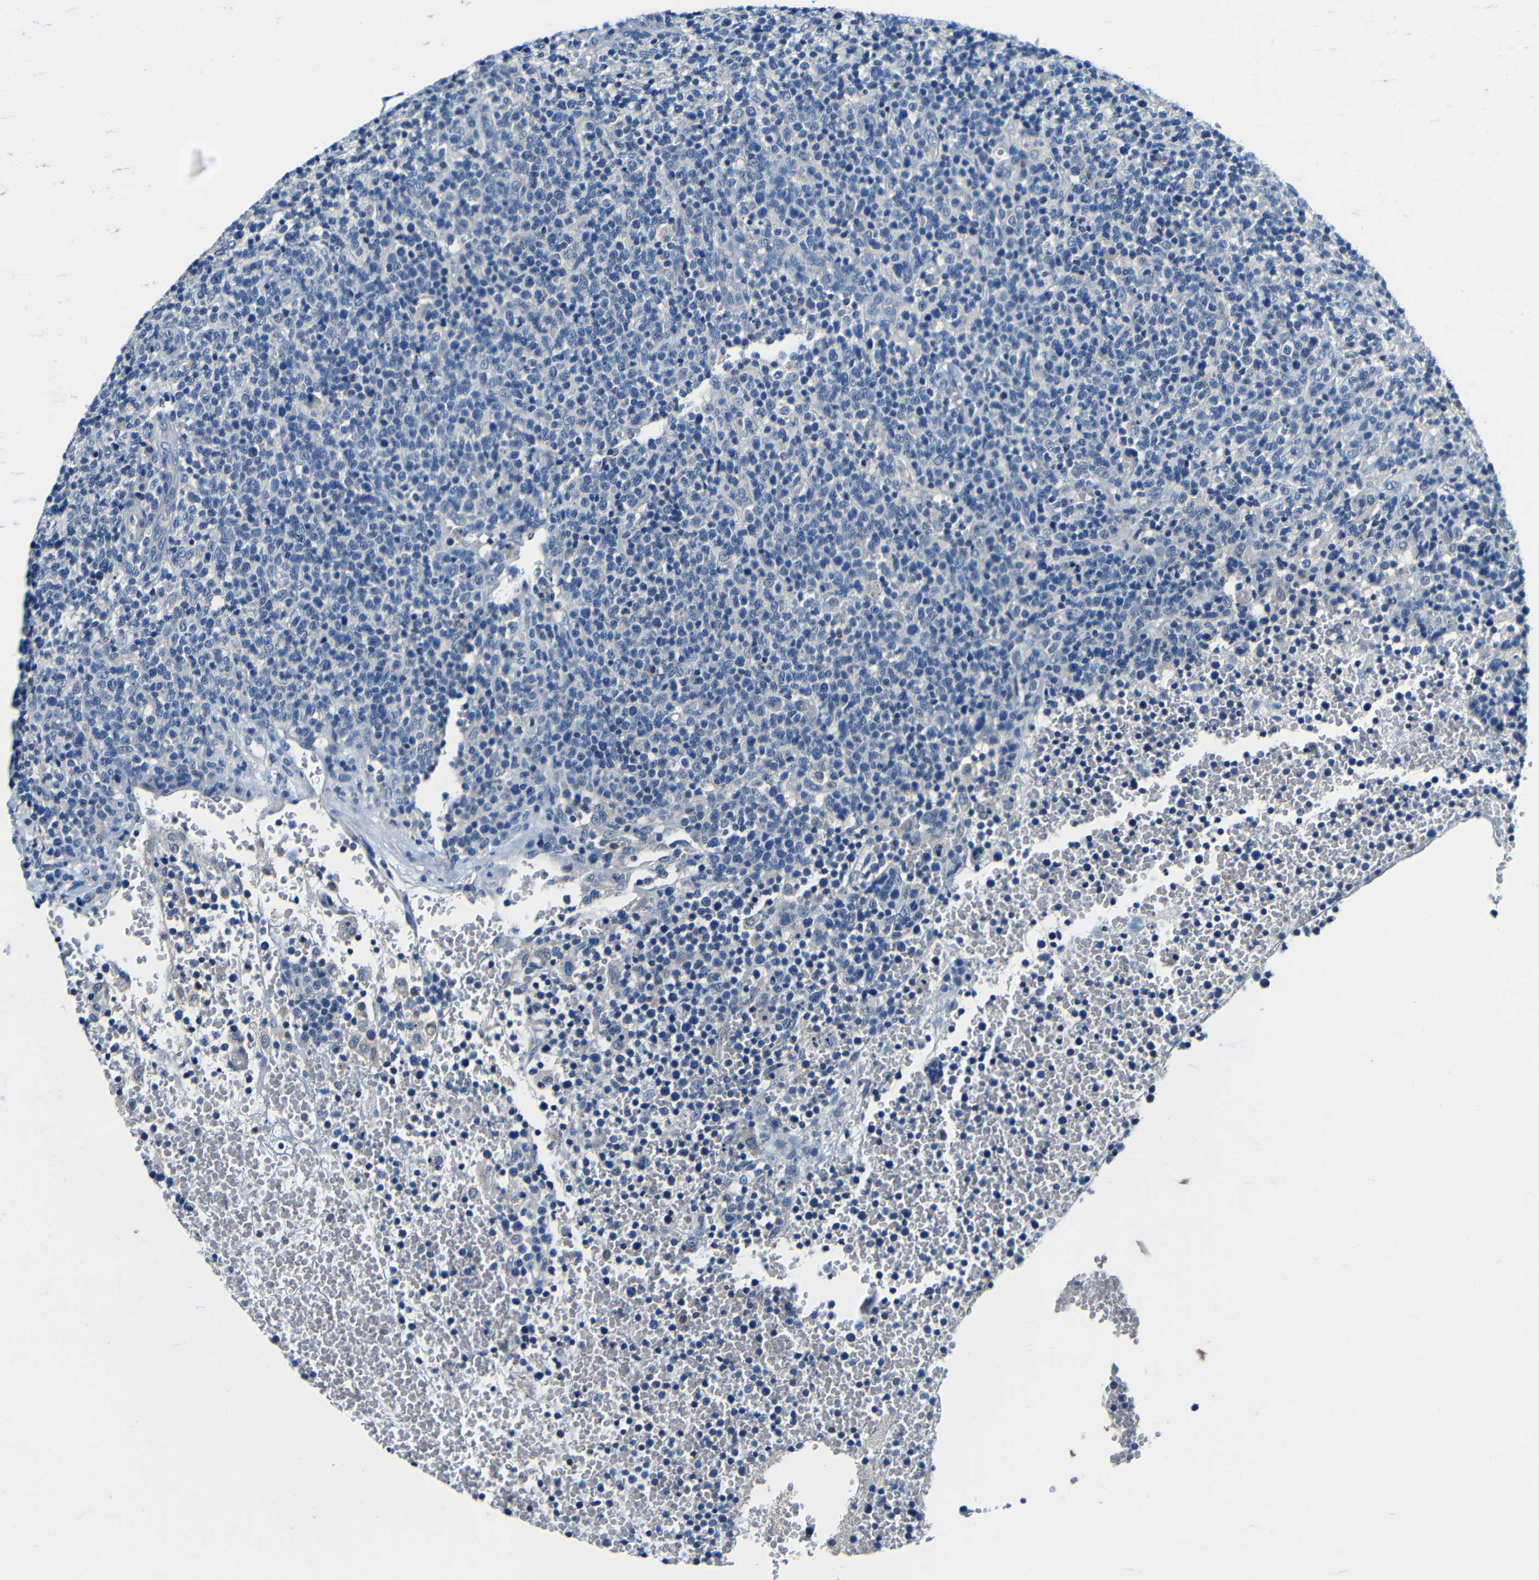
{"staining": {"intensity": "negative", "quantity": "none", "location": "none"}, "tissue": "lymphoma", "cell_type": "Tumor cells", "image_type": "cancer", "snomed": [{"axis": "morphology", "description": "Malignant lymphoma, non-Hodgkin's type, High grade"}, {"axis": "topography", "description": "Lymph node"}], "caption": "Malignant lymphoma, non-Hodgkin's type (high-grade) was stained to show a protein in brown. There is no significant positivity in tumor cells.", "gene": "ADAP1", "patient": {"sex": "male", "age": 61}}